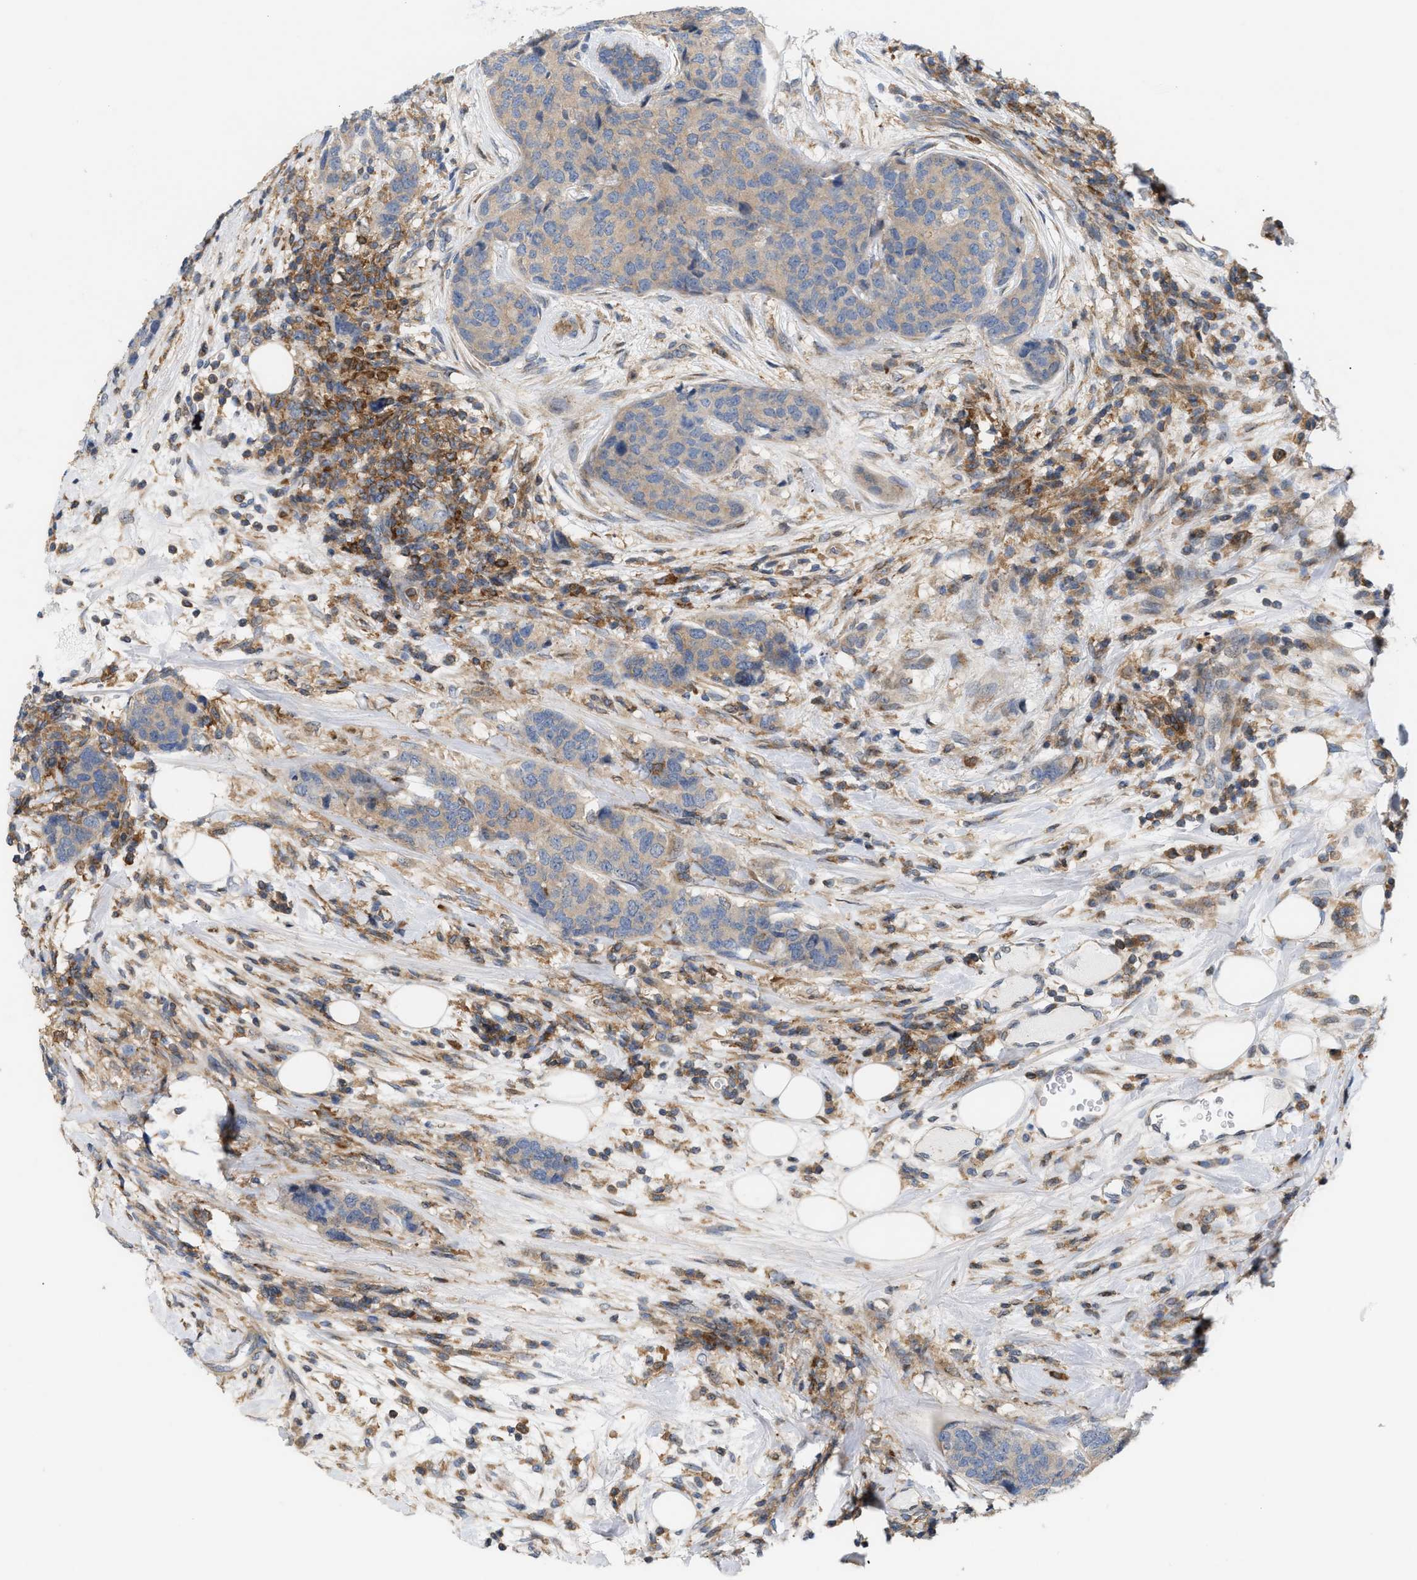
{"staining": {"intensity": "weak", "quantity": "<25%", "location": "cytoplasmic/membranous"}, "tissue": "breast cancer", "cell_type": "Tumor cells", "image_type": "cancer", "snomed": [{"axis": "morphology", "description": "Lobular carcinoma"}, {"axis": "topography", "description": "Breast"}], "caption": "There is no significant expression in tumor cells of breast lobular carcinoma.", "gene": "DBNL", "patient": {"sex": "female", "age": 59}}